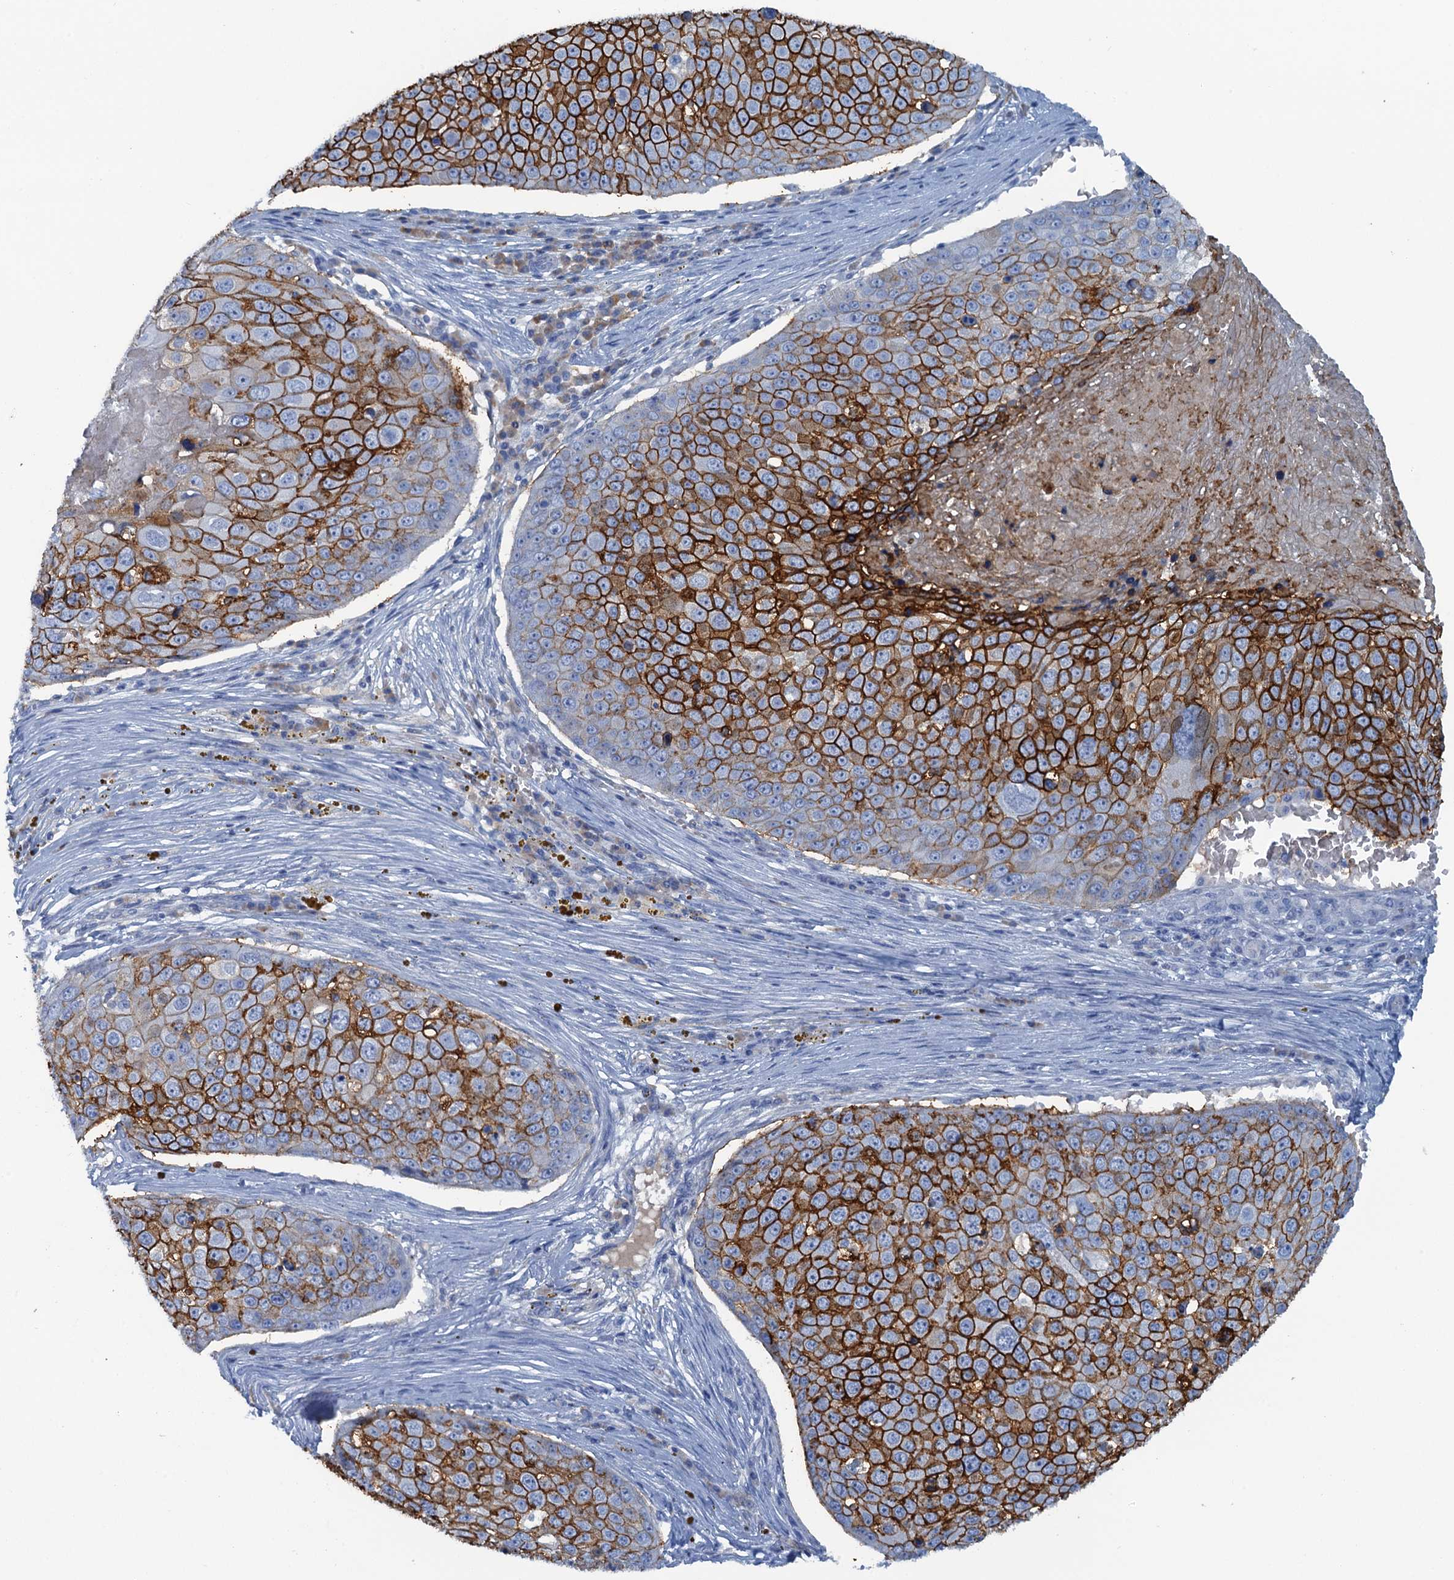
{"staining": {"intensity": "strong", "quantity": "25%-75%", "location": "cytoplasmic/membranous"}, "tissue": "skin cancer", "cell_type": "Tumor cells", "image_type": "cancer", "snomed": [{"axis": "morphology", "description": "Squamous cell carcinoma, NOS"}, {"axis": "topography", "description": "Skin"}], "caption": "Immunohistochemistry (IHC) micrograph of neoplastic tissue: human skin squamous cell carcinoma stained using immunohistochemistry demonstrates high levels of strong protein expression localized specifically in the cytoplasmic/membranous of tumor cells, appearing as a cytoplasmic/membranous brown color.", "gene": "MYADML2", "patient": {"sex": "male", "age": 71}}